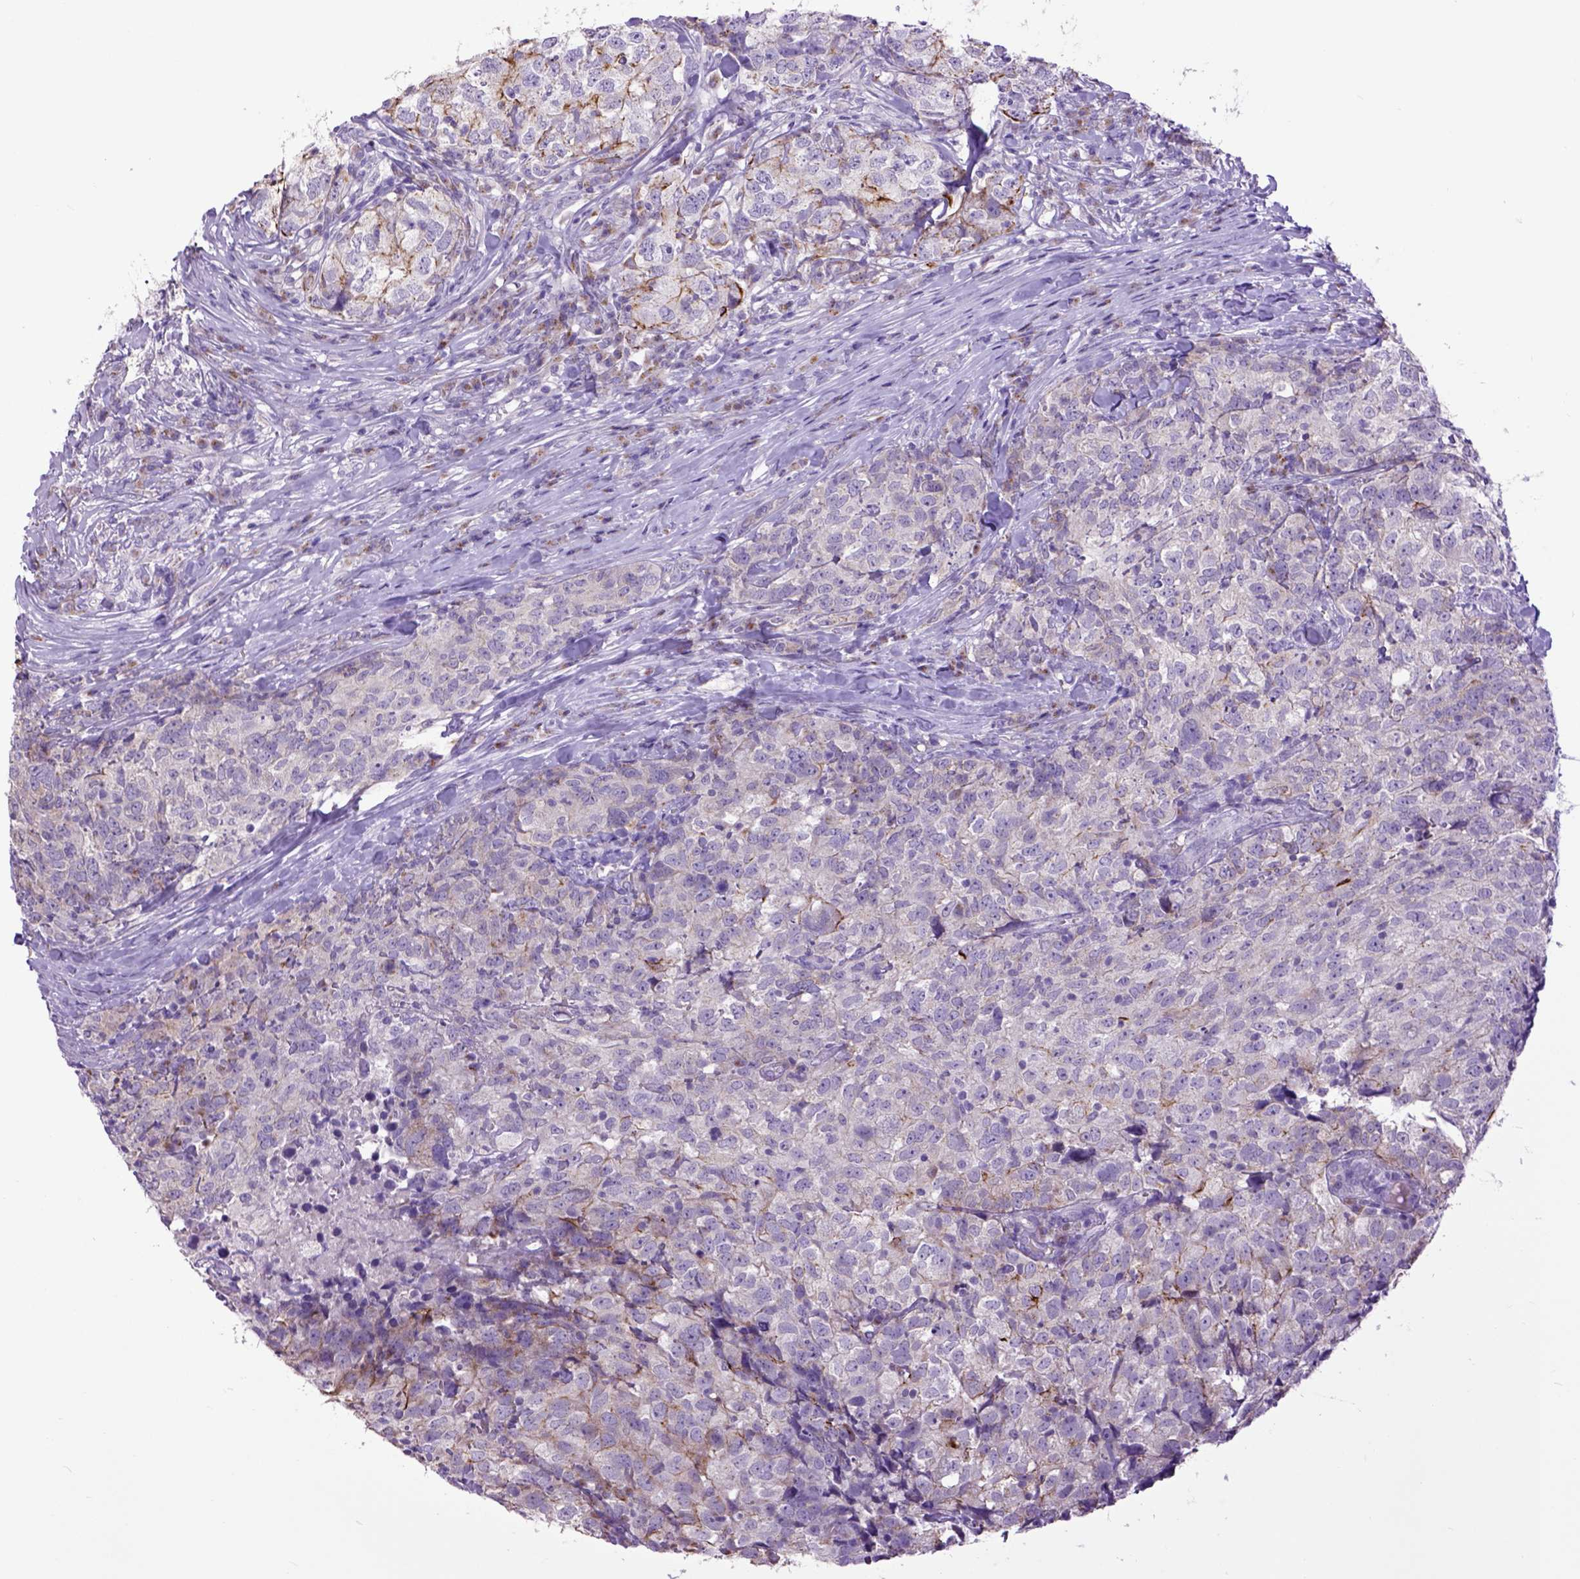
{"staining": {"intensity": "moderate", "quantity": "<25%", "location": "cytoplasmic/membranous"}, "tissue": "breast cancer", "cell_type": "Tumor cells", "image_type": "cancer", "snomed": [{"axis": "morphology", "description": "Duct carcinoma"}, {"axis": "topography", "description": "Breast"}], "caption": "DAB (3,3'-diaminobenzidine) immunohistochemical staining of human breast invasive ductal carcinoma exhibits moderate cytoplasmic/membranous protein positivity in about <25% of tumor cells.", "gene": "RAB25", "patient": {"sex": "female", "age": 30}}